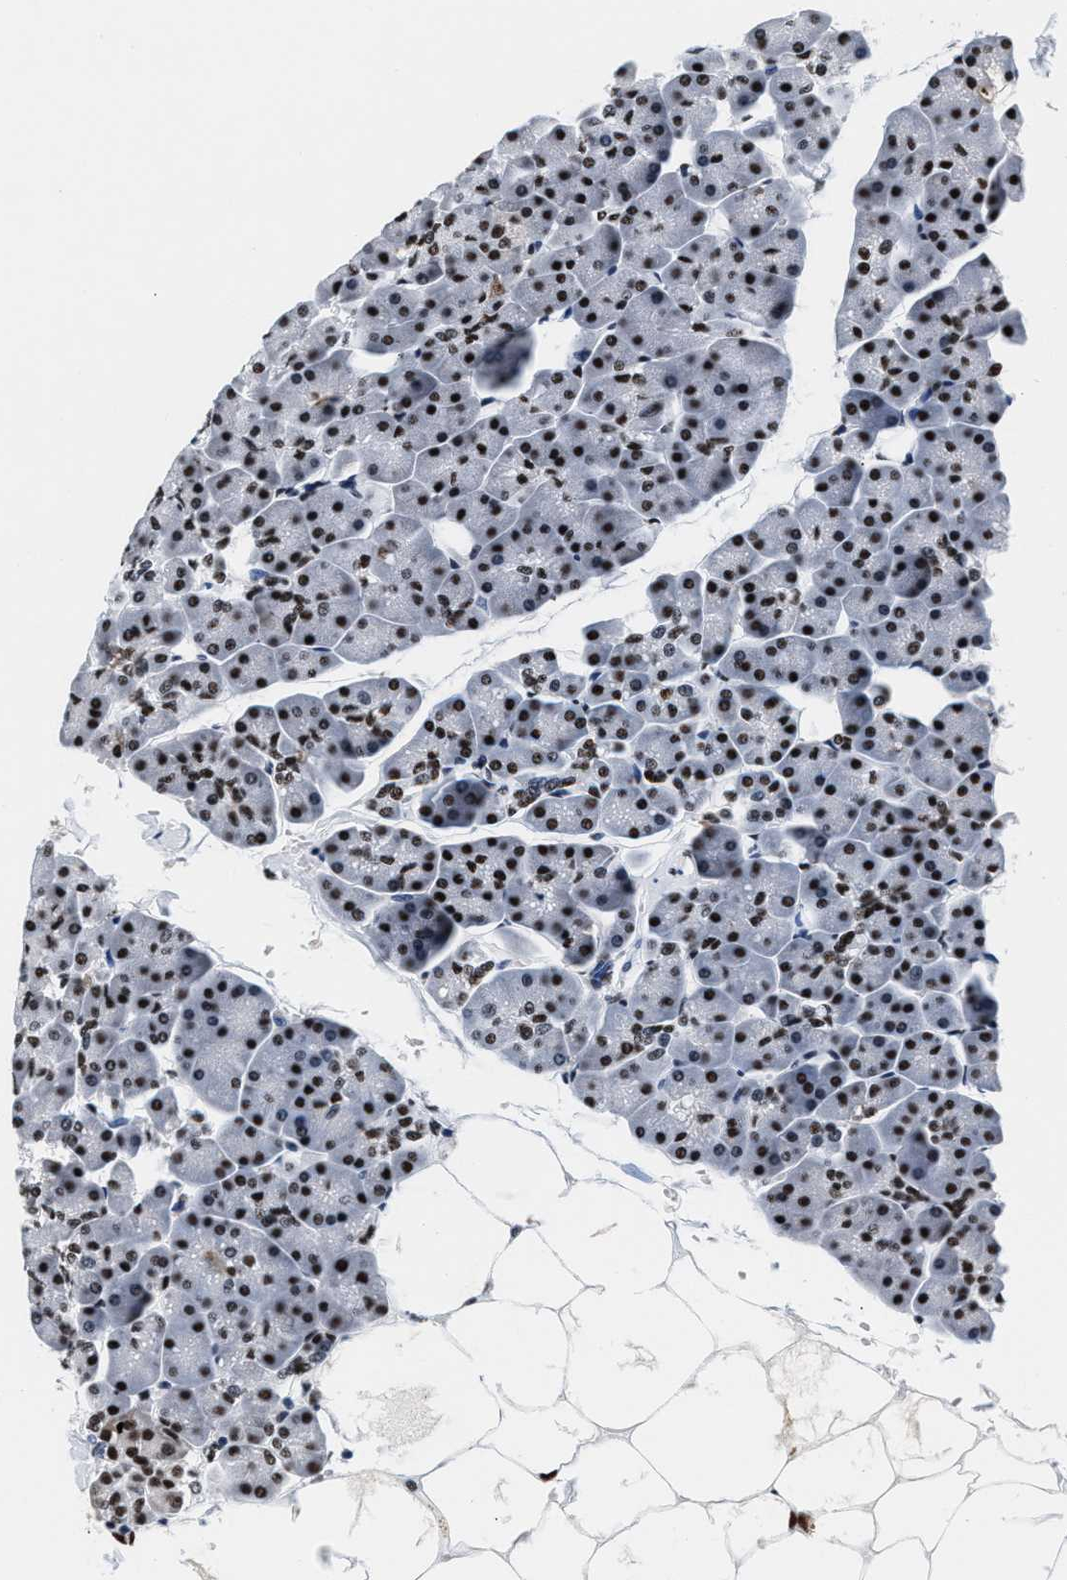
{"staining": {"intensity": "strong", "quantity": ">75%", "location": "nuclear"}, "tissue": "pancreas", "cell_type": "Exocrine glandular cells", "image_type": "normal", "snomed": [{"axis": "morphology", "description": "Normal tissue, NOS"}, {"axis": "topography", "description": "Pancreas"}], "caption": "About >75% of exocrine glandular cells in unremarkable human pancreas display strong nuclear protein positivity as visualized by brown immunohistochemical staining.", "gene": "RAD50", "patient": {"sex": "male", "age": 35}}